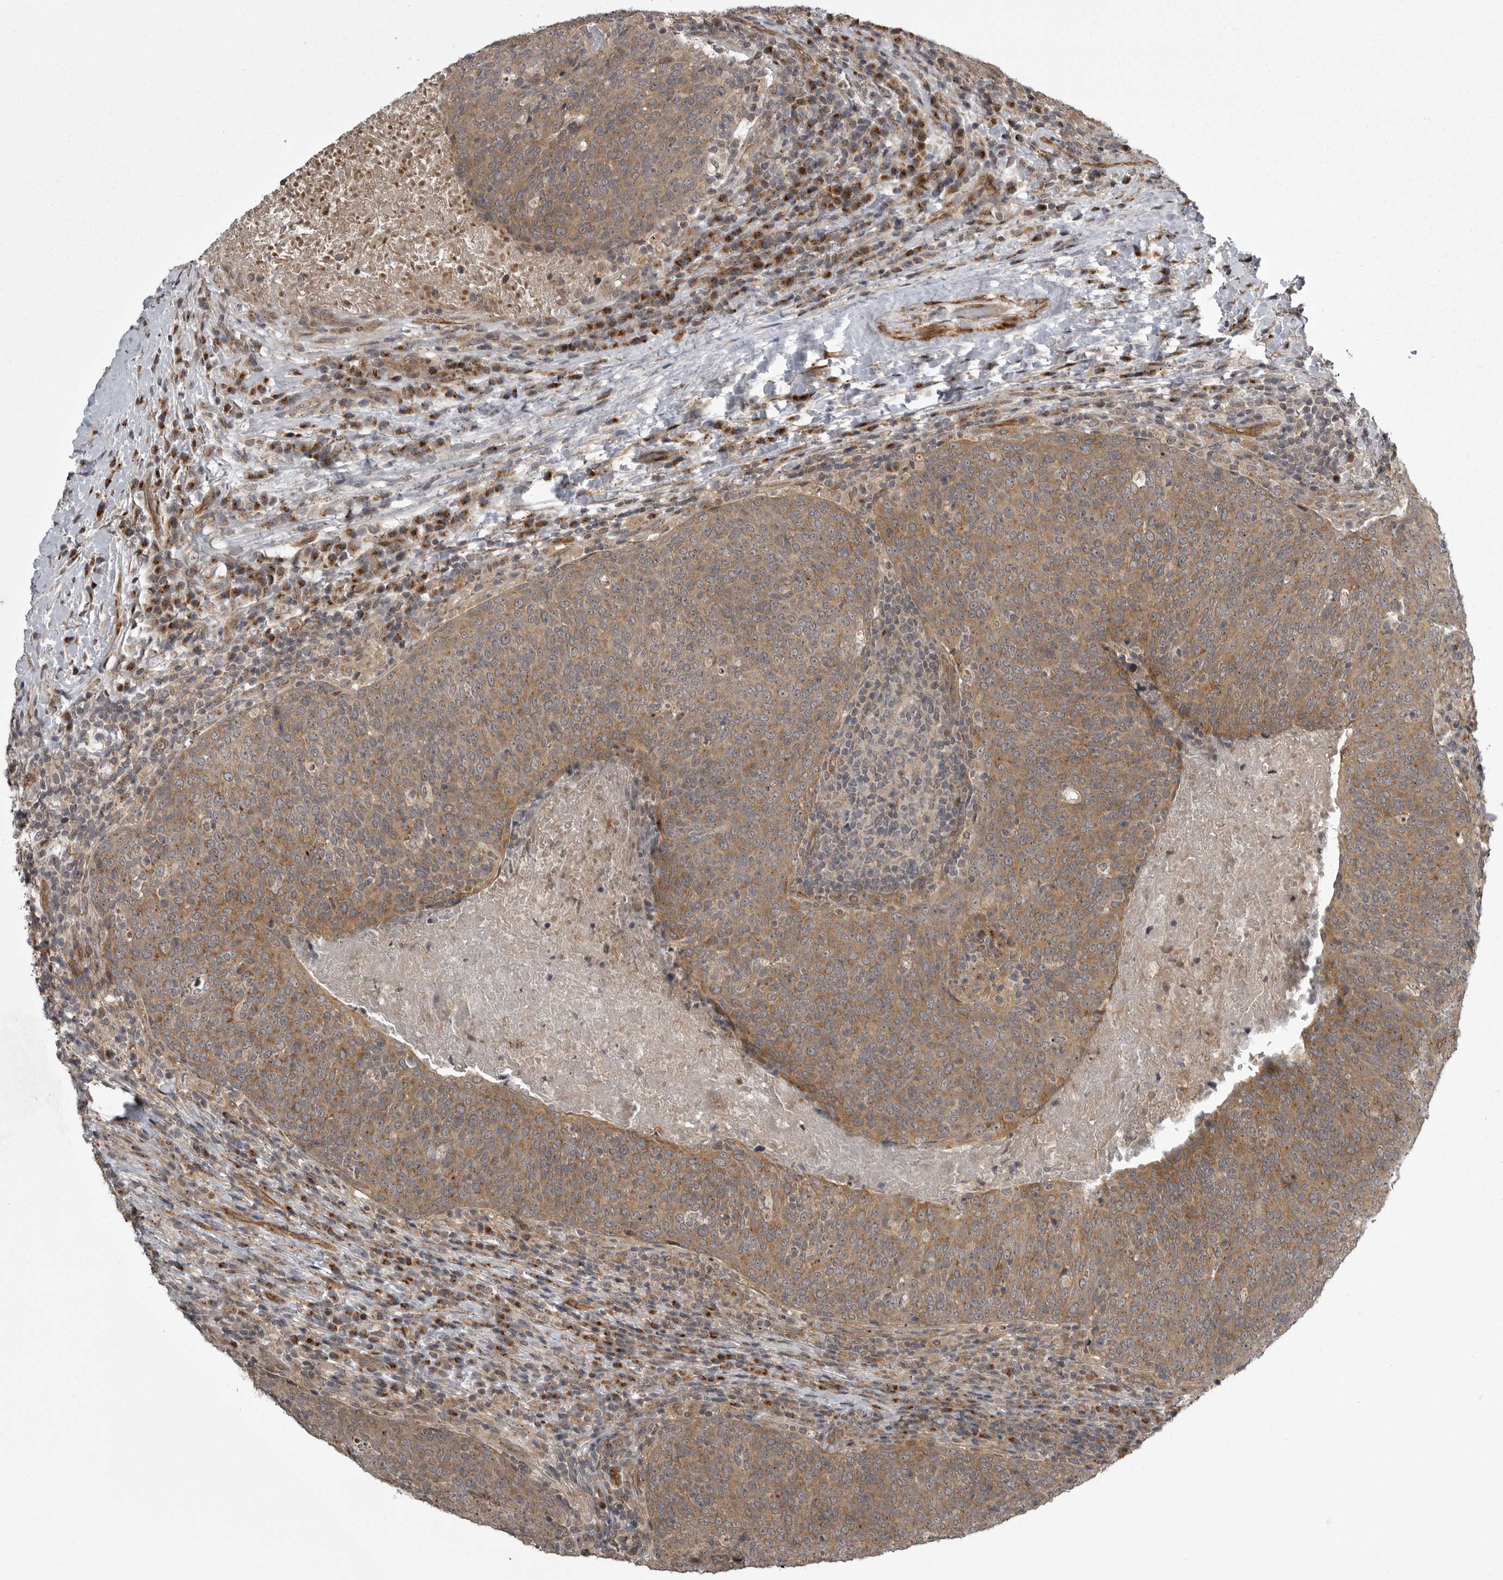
{"staining": {"intensity": "moderate", "quantity": ">75%", "location": "cytoplasmic/membranous"}, "tissue": "head and neck cancer", "cell_type": "Tumor cells", "image_type": "cancer", "snomed": [{"axis": "morphology", "description": "Squamous cell carcinoma, NOS"}, {"axis": "morphology", "description": "Squamous cell carcinoma, metastatic, NOS"}, {"axis": "topography", "description": "Lymph node"}, {"axis": "topography", "description": "Head-Neck"}], "caption": "Immunohistochemical staining of human head and neck squamous cell carcinoma demonstrates moderate cytoplasmic/membranous protein expression in approximately >75% of tumor cells.", "gene": "SNX16", "patient": {"sex": "male", "age": 62}}